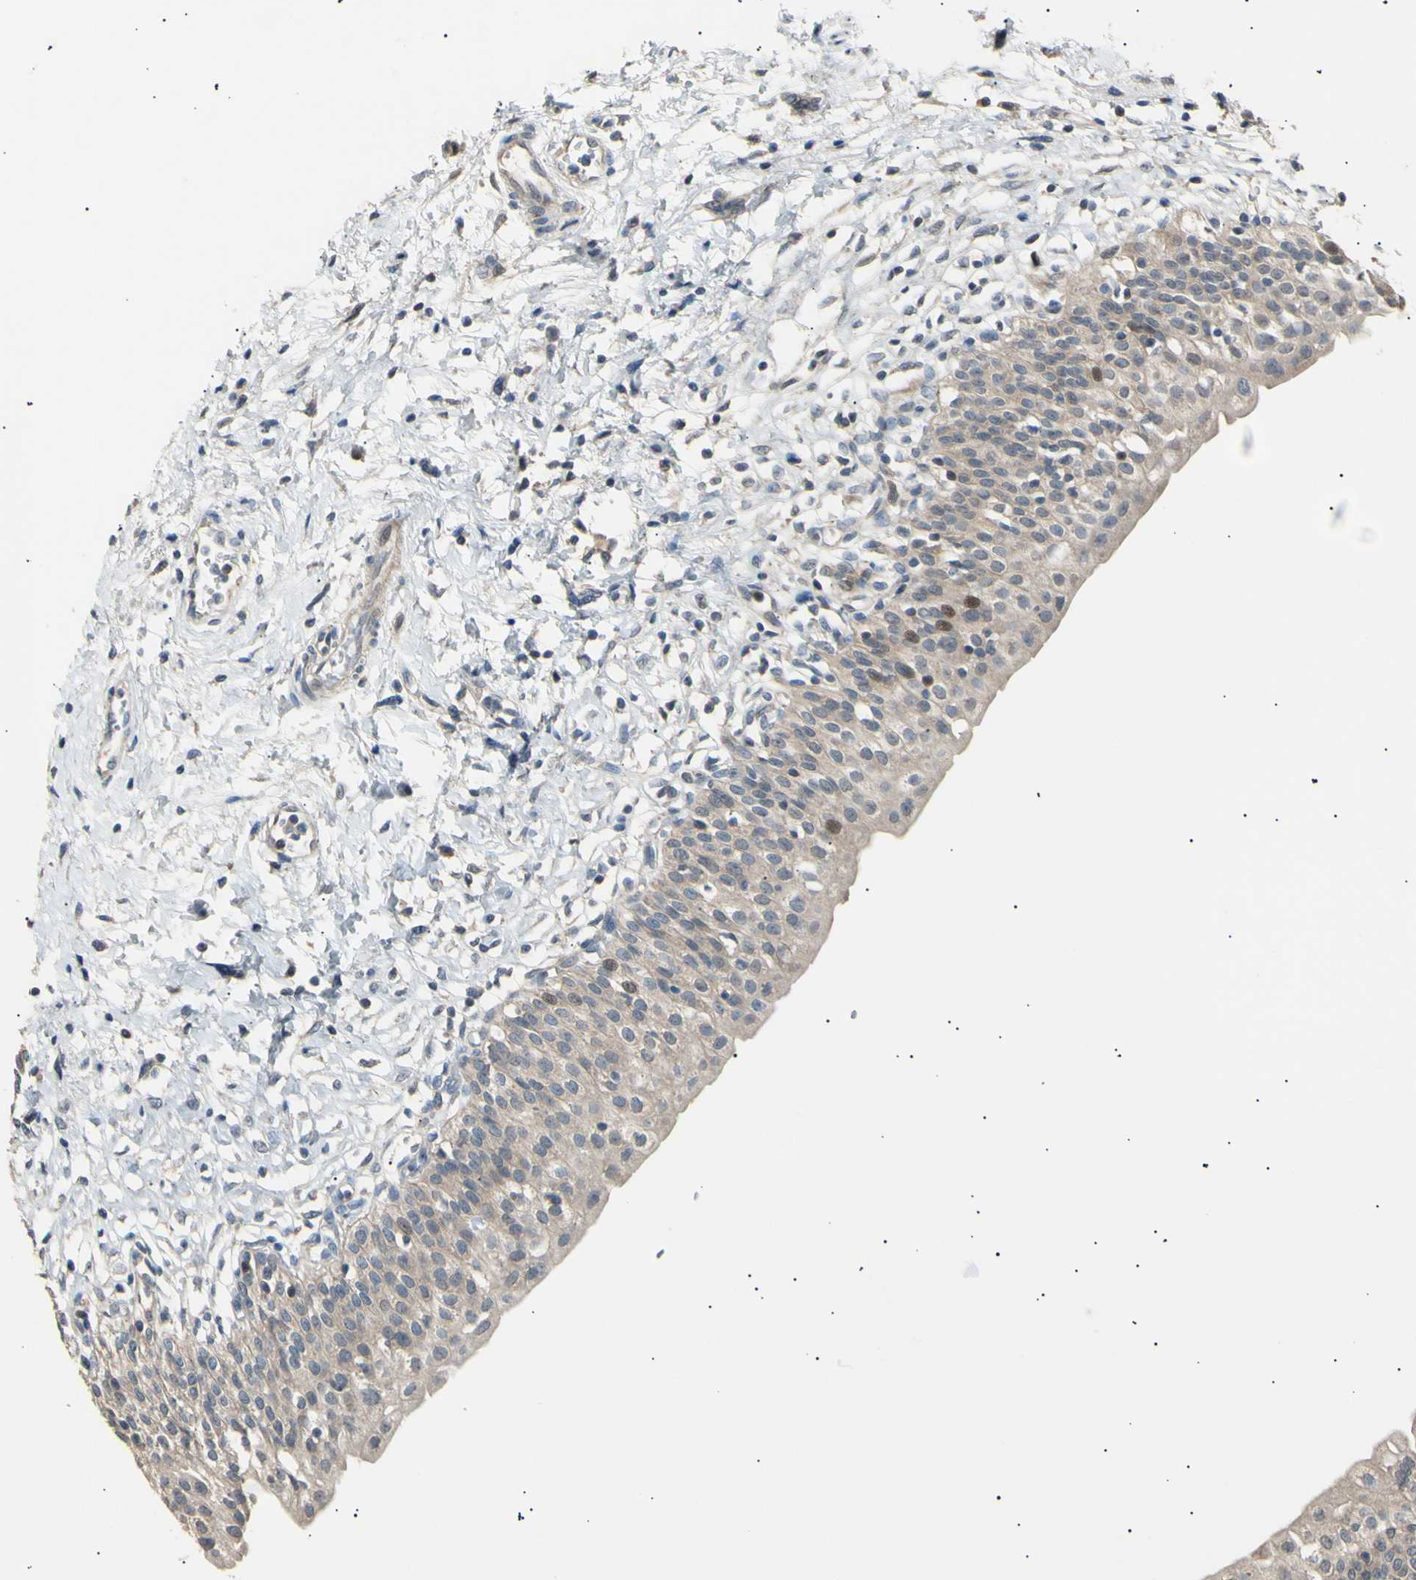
{"staining": {"intensity": "moderate", "quantity": ">75%", "location": "cytoplasmic/membranous,nuclear"}, "tissue": "urinary bladder", "cell_type": "Urothelial cells", "image_type": "normal", "snomed": [{"axis": "morphology", "description": "Normal tissue, NOS"}, {"axis": "topography", "description": "Urinary bladder"}], "caption": "An immunohistochemistry (IHC) micrograph of benign tissue is shown. Protein staining in brown labels moderate cytoplasmic/membranous,nuclear positivity in urinary bladder within urothelial cells.", "gene": "LDLR", "patient": {"sex": "male", "age": 55}}